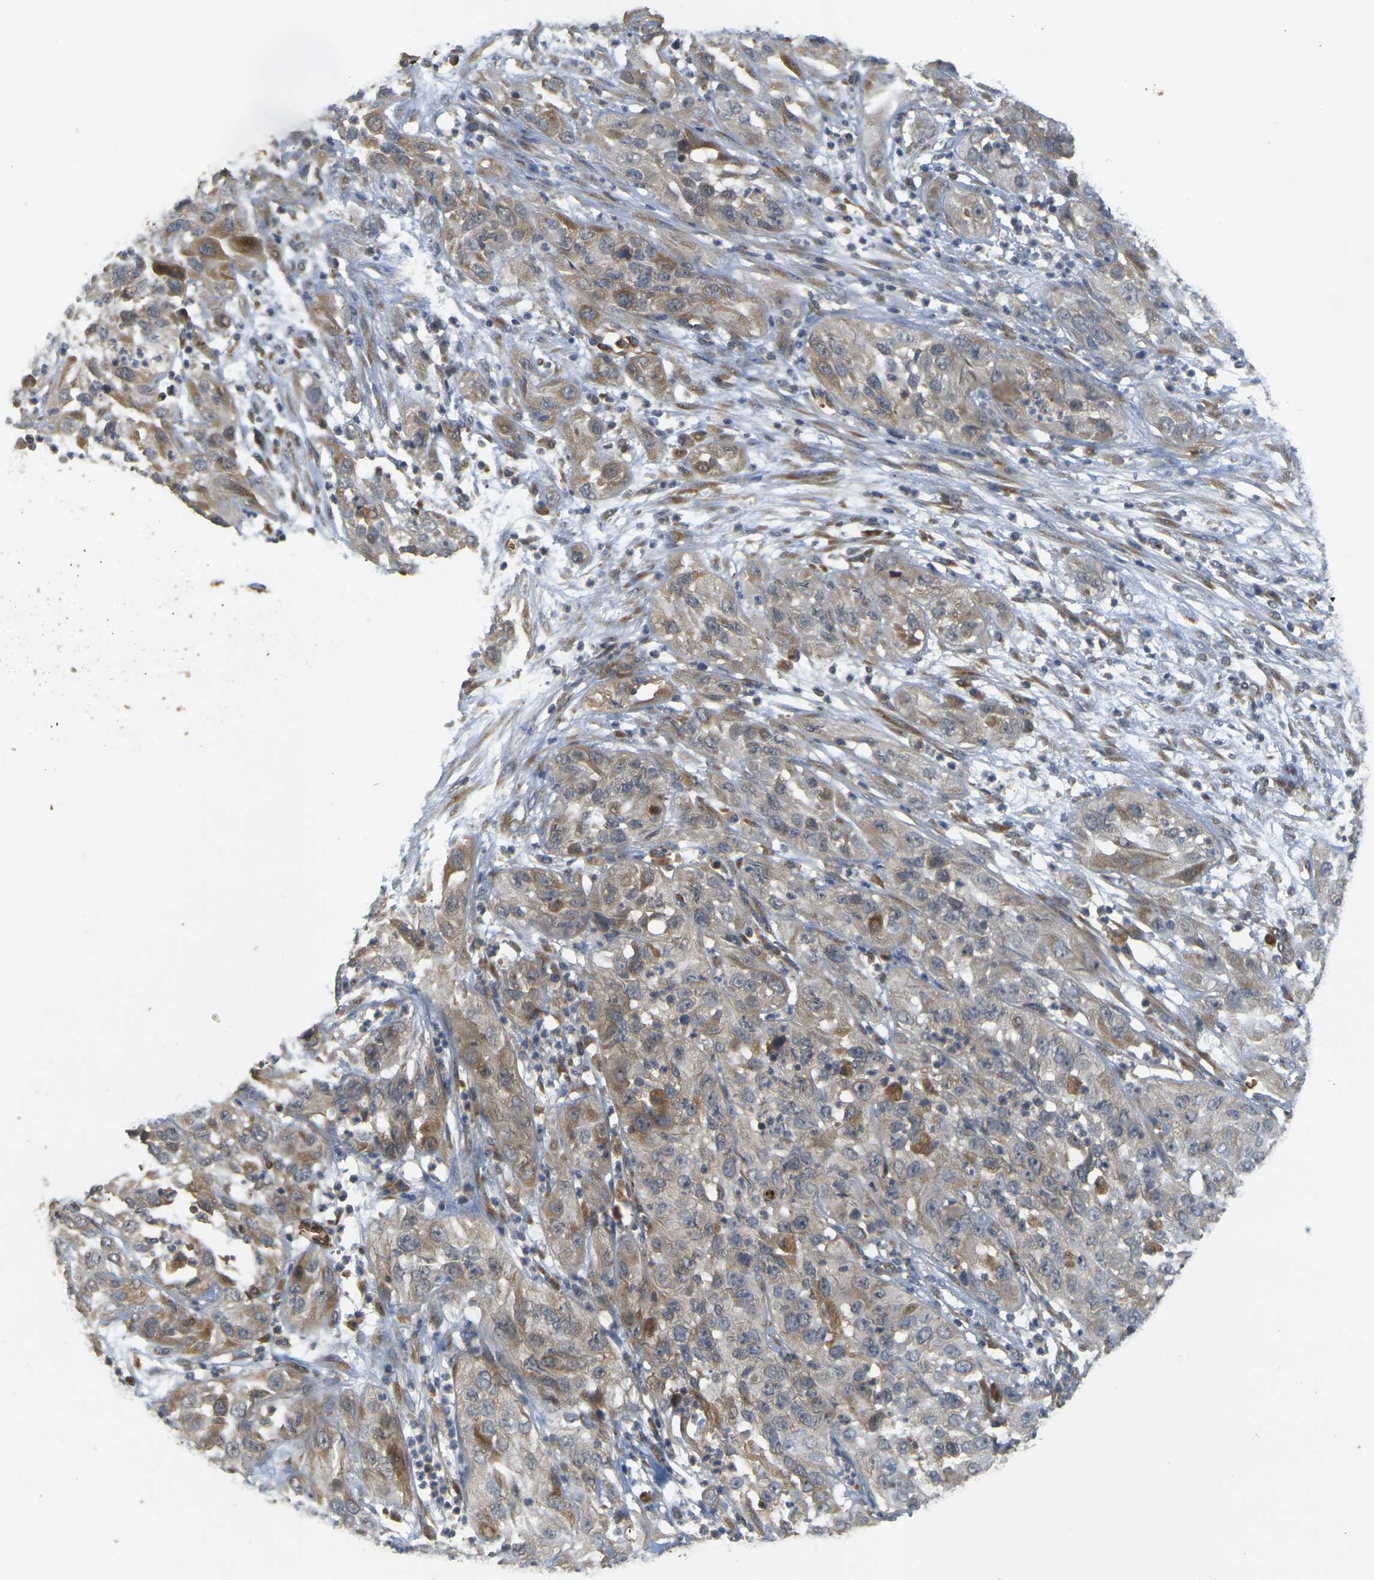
{"staining": {"intensity": "weak", "quantity": ">75%", "location": "cytoplasmic/membranous"}, "tissue": "cervical cancer", "cell_type": "Tumor cells", "image_type": "cancer", "snomed": [{"axis": "morphology", "description": "Squamous cell carcinoma, NOS"}, {"axis": "topography", "description": "Cervix"}], "caption": "Immunohistochemistry of cervical cancer displays low levels of weak cytoplasmic/membranous expression in about >75% of tumor cells.", "gene": "MEGF9", "patient": {"sex": "female", "age": 32}}